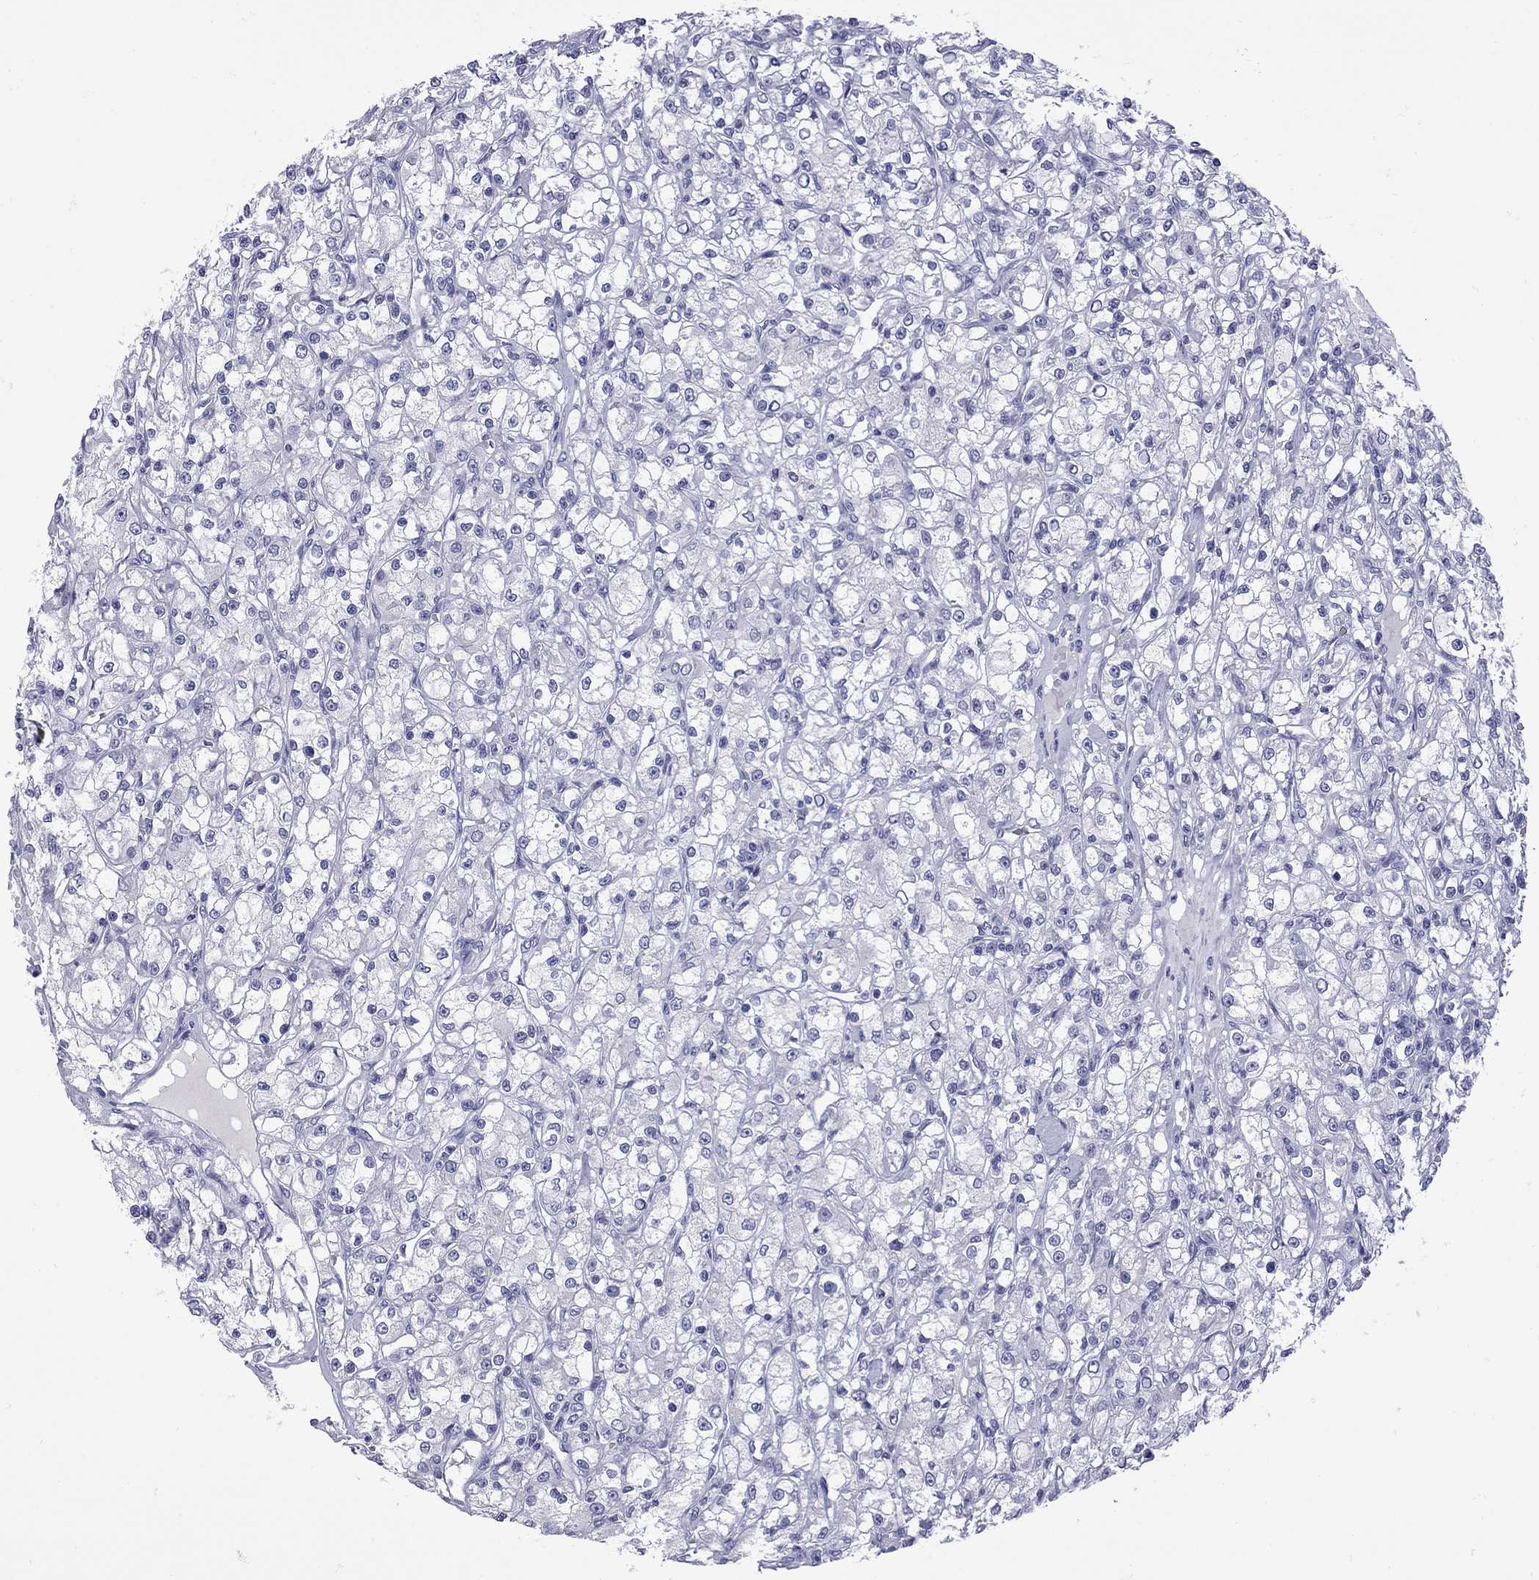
{"staining": {"intensity": "negative", "quantity": "none", "location": "none"}, "tissue": "renal cancer", "cell_type": "Tumor cells", "image_type": "cancer", "snomed": [{"axis": "morphology", "description": "Adenocarcinoma, NOS"}, {"axis": "topography", "description": "Kidney"}], "caption": "DAB (3,3'-diaminobenzidine) immunohistochemical staining of human renal cancer (adenocarcinoma) exhibits no significant positivity in tumor cells.", "gene": "EPPIN", "patient": {"sex": "female", "age": 59}}